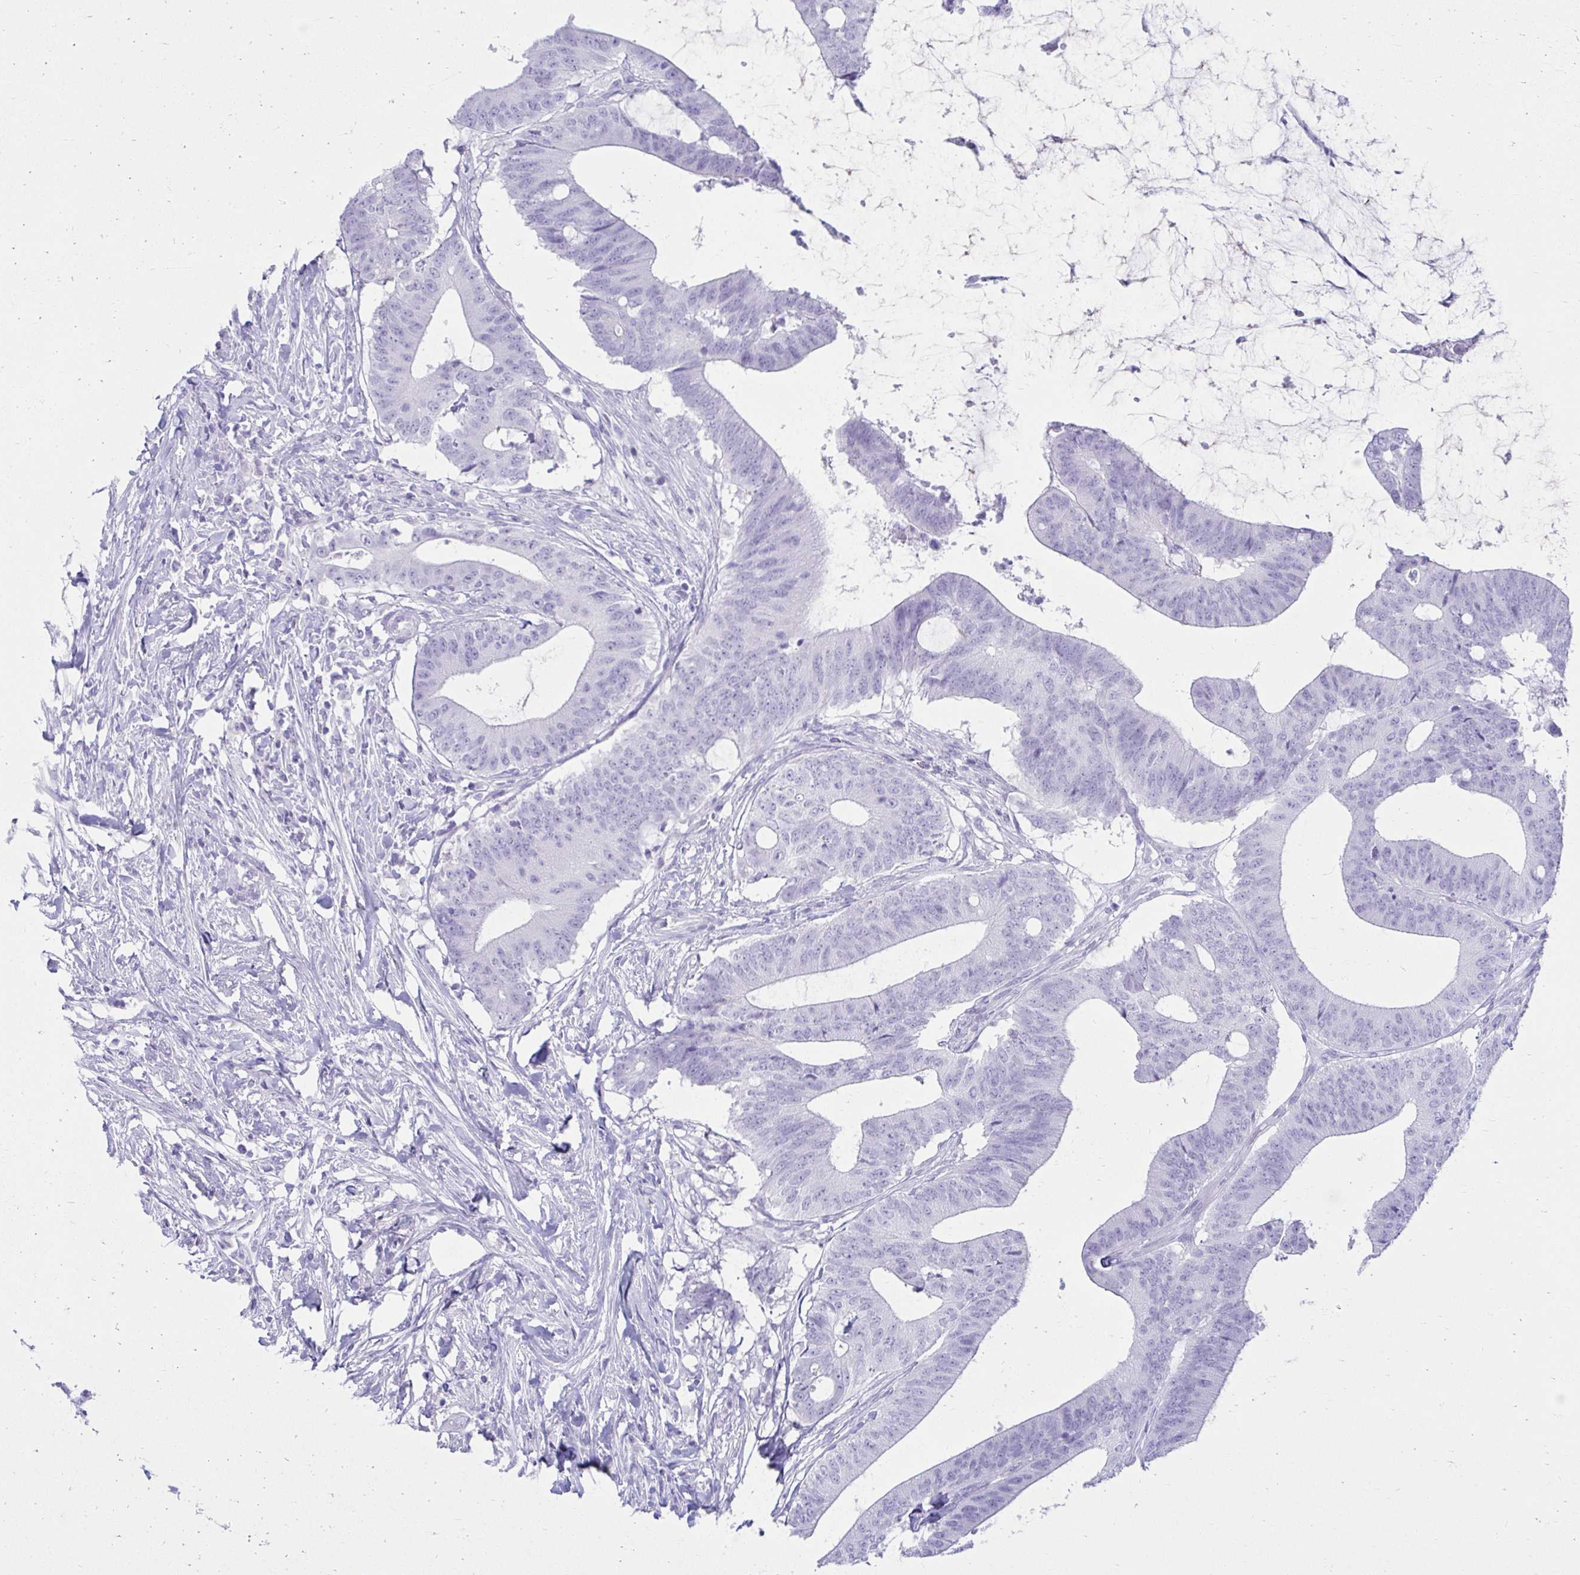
{"staining": {"intensity": "negative", "quantity": "none", "location": "none"}, "tissue": "colorectal cancer", "cell_type": "Tumor cells", "image_type": "cancer", "snomed": [{"axis": "morphology", "description": "Adenocarcinoma, NOS"}, {"axis": "topography", "description": "Colon"}], "caption": "DAB (3,3'-diaminobenzidine) immunohistochemical staining of adenocarcinoma (colorectal) displays no significant positivity in tumor cells.", "gene": "ATP4B", "patient": {"sex": "female", "age": 43}}